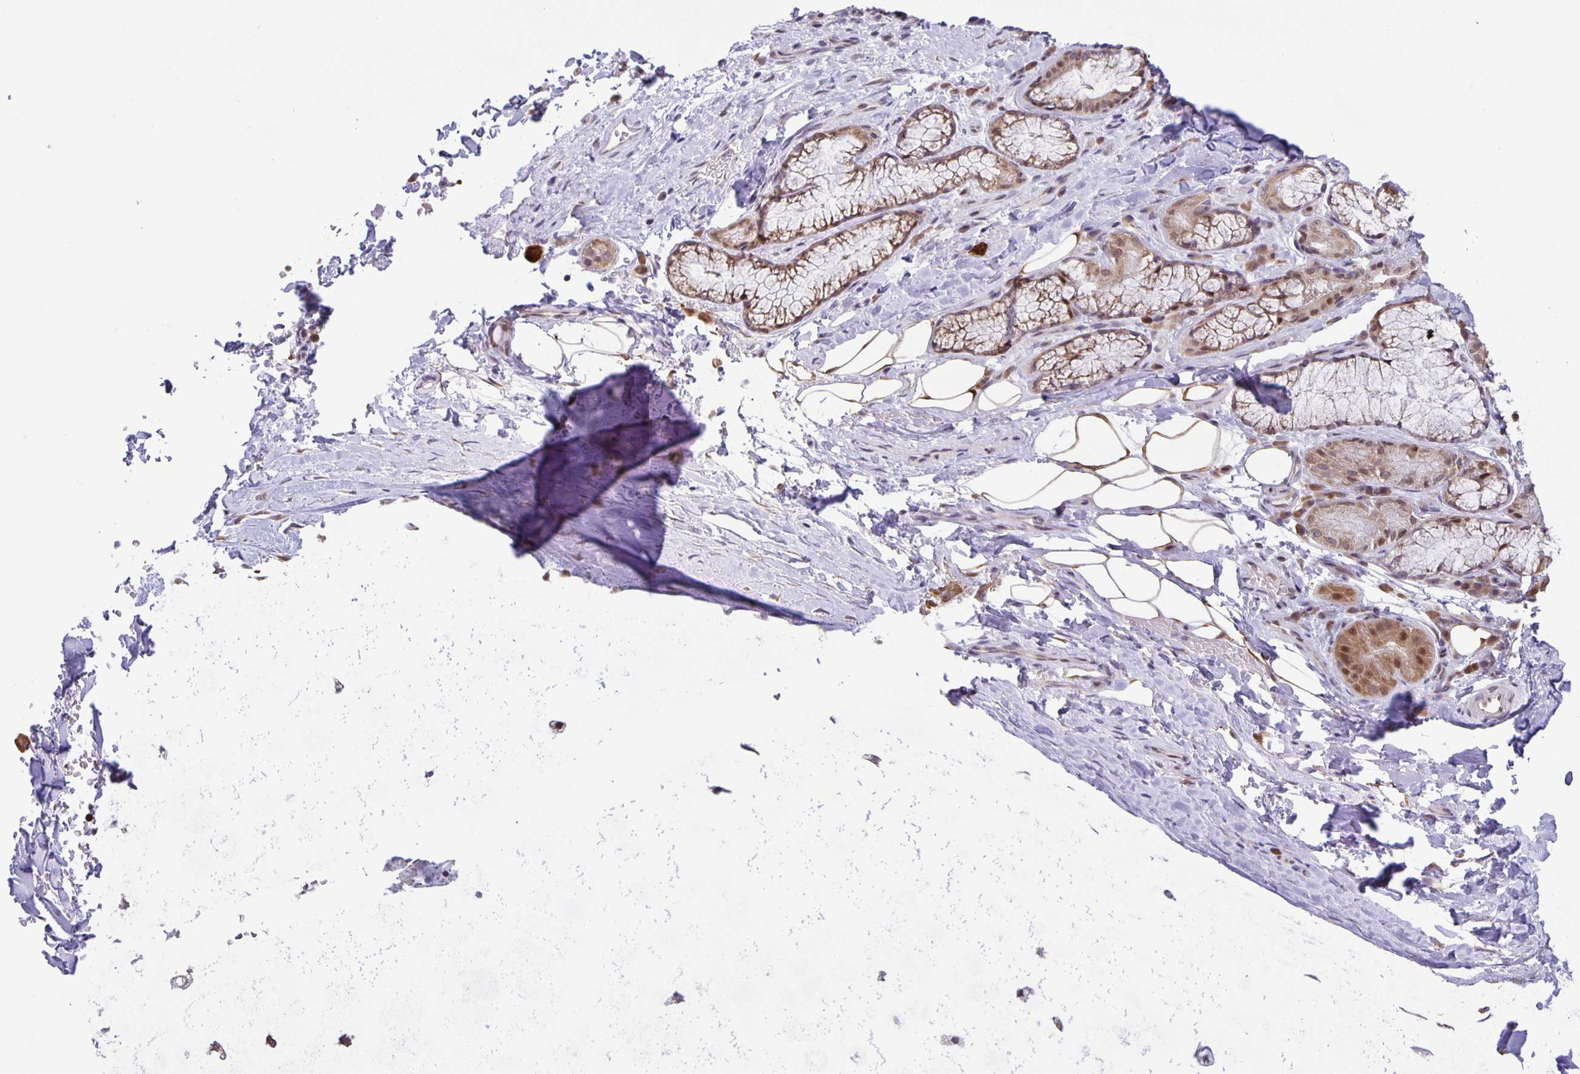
{"staining": {"intensity": "moderate", "quantity": ">75%", "location": "cytoplasmic/membranous"}, "tissue": "adipose tissue", "cell_type": "Adipocytes", "image_type": "normal", "snomed": [{"axis": "morphology", "description": "Normal tissue, NOS"}, {"axis": "topography", "description": "Cartilage tissue"}, {"axis": "topography", "description": "Bronchus"}], "caption": "Normal adipose tissue displays moderate cytoplasmic/membranous positivity in about >75% of adipocytes, visualized by immunohistochemistry. (IHC, brightfield microscopy, high magnification).", "gene": "MAPK12", "patient": {"sex": "male", "age": 64}}